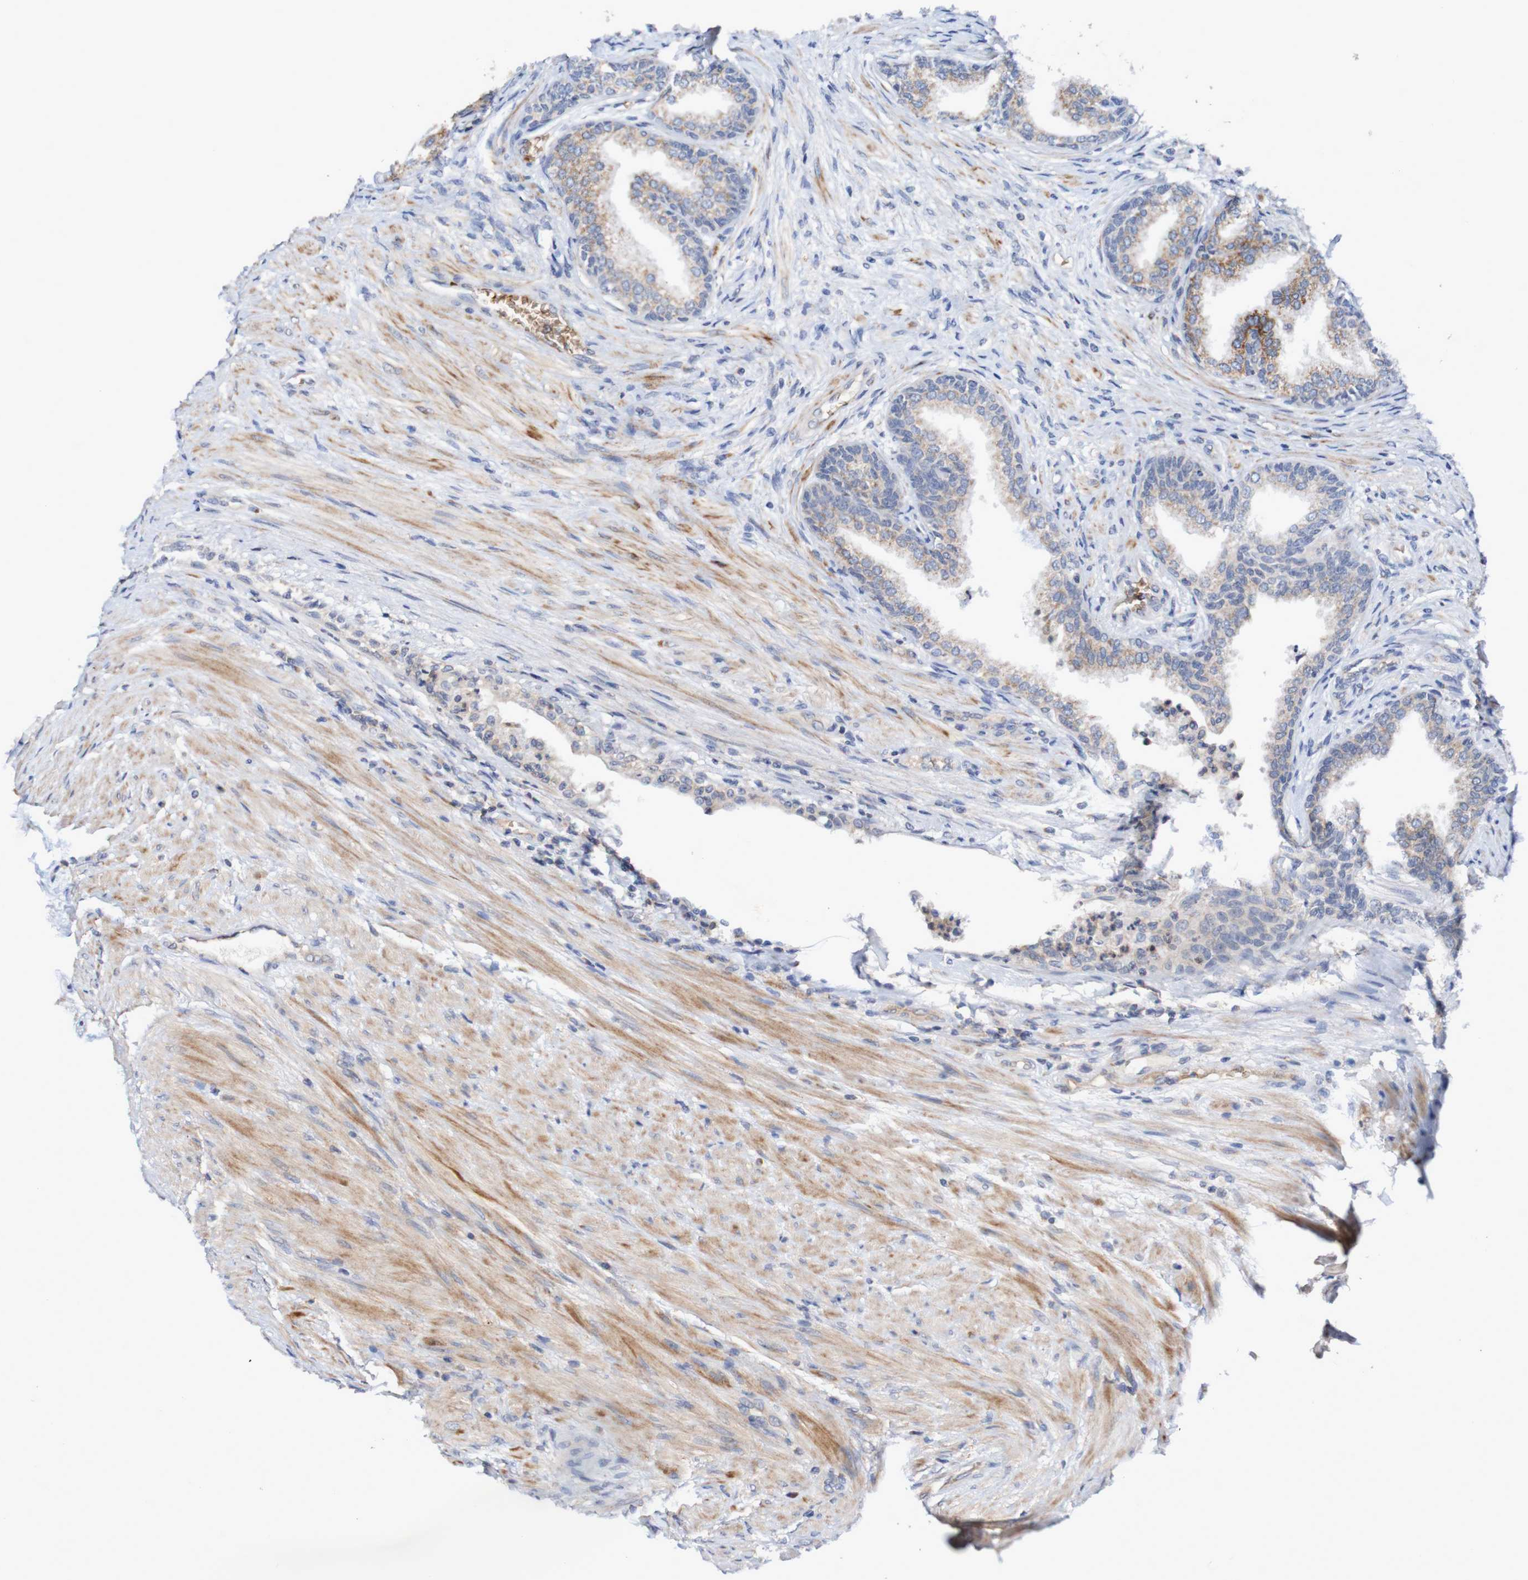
{"staining": {"intensity": "moderate", "quantity": ">75%", "location": "cytoplasmic/membranous"}, "tissue": "prostate", "cell_type": "Glandular cells", "image_type": "normal", "snomed": [{"axis": "morphology", "description": "Normal tissue, NOS"}, {"axis": "topography", "description": "Prostate"}], "caption": "High-magnification brightfield microscopy of unremarkable prostate stained with DAB (3,3'-diaminobenzidine) (brown) and counterstained with hematoxylin (blue). glandular cells exhibit moderate cytoplasmic/membranous positivity is seen in about>75% of cells. Using DAB (brown) and hematoxylin (blue) stains, captured at high magnification using brightfield microscopy.", "gene": "WNT4", "patient": {"sex": "male", "age": 76}}